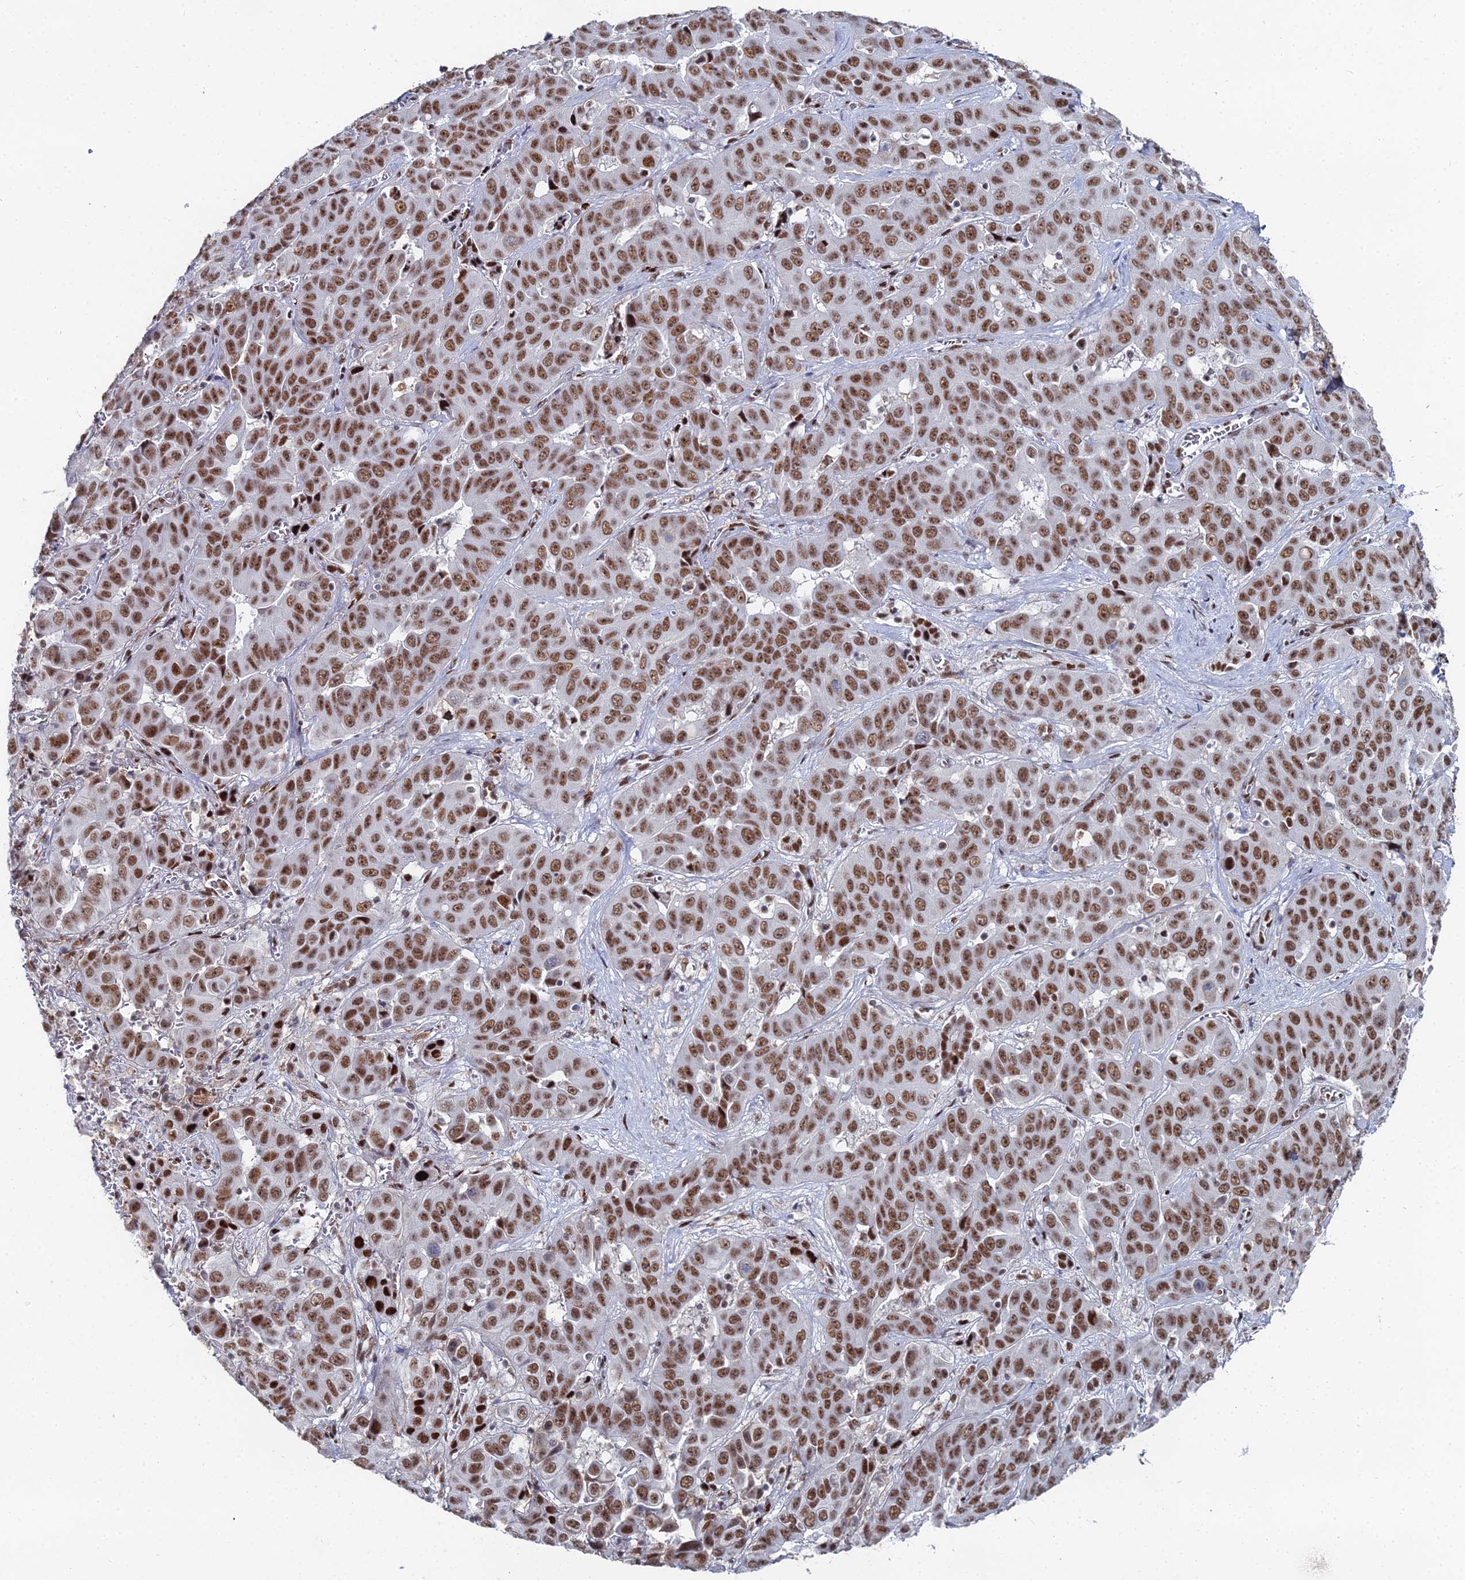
{"staining": {"intensity": "moderate", "quantity": ">75%", "location": "nuclear"}, "tissue": "liver cancer", "cell_type": "Tumor cells", "image_type": "cancer", "snomed": [{"axis": "morphology", "description": "Cholangiocarcinoma"}, {"axis": "topography", "description": "Liver"}], "caption": "Brown immunohistochemical staining in human liver cancer demonstrates moderate nuclear positivity in about >75% of tumor cells.", "gene": "GSC2", "patient": {"sex": "female", "age": 52}}